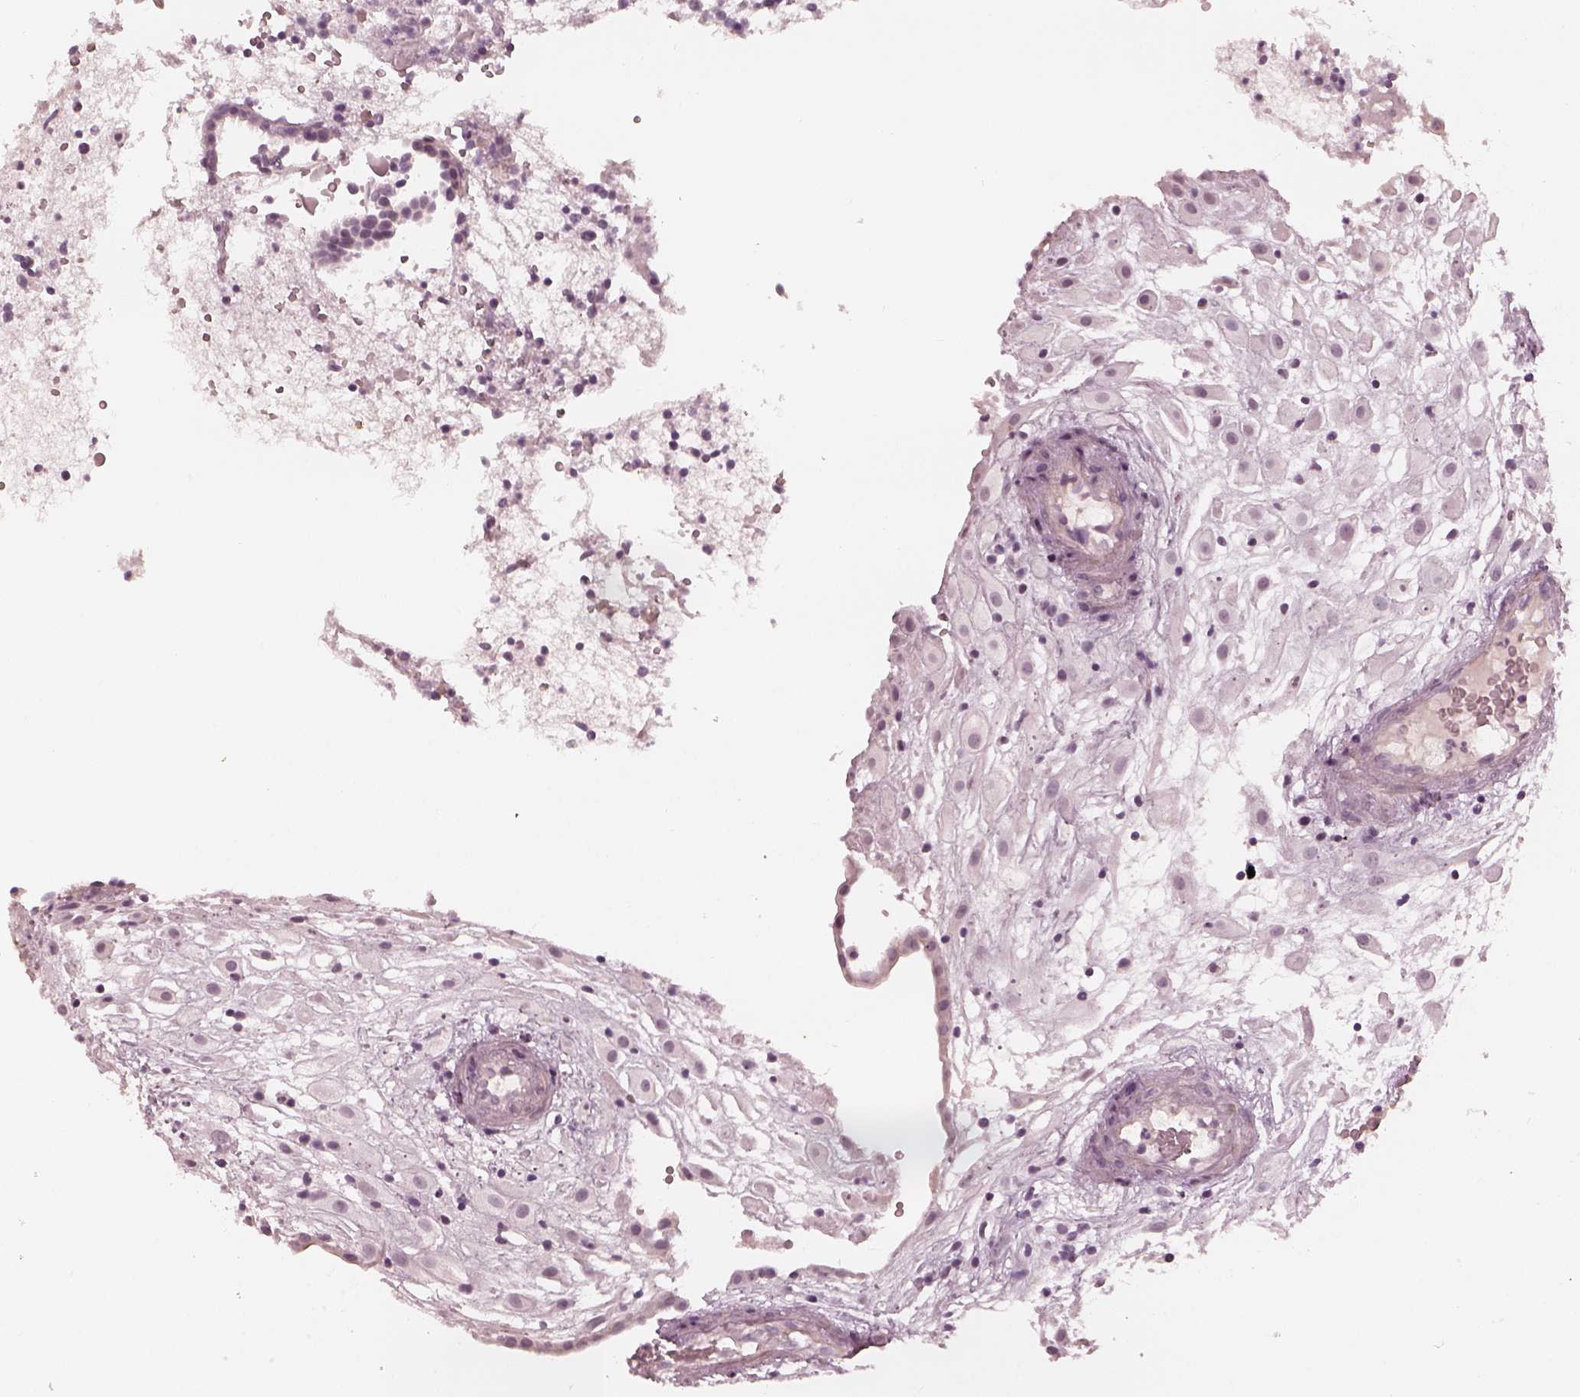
{"staining": {"intensity": "negative", "quantity": "none", "location": "none"}, "tissue": "placenta", "cell_type": "Decidual cells", "image_type": "normal", "snomed": [{"axis": "morphology", "description": "Normal tissue, NOS"}, {"axis": "topography", "description": "Placenta"}], "caption": "DAB (3,3'-diaminobenzidine) immunohistochemical staining of benign placenta reveals no significant staining in decidual cells. The staining was performed using DAB (3,3'-diaminobenzidine) to visualize the protein expression in brown, while the nuclei were stained in blue with hematoxylin (Magnification: 20x).", "gene": "ADRB3", "patient": {"sex": "female", "age": 24}}